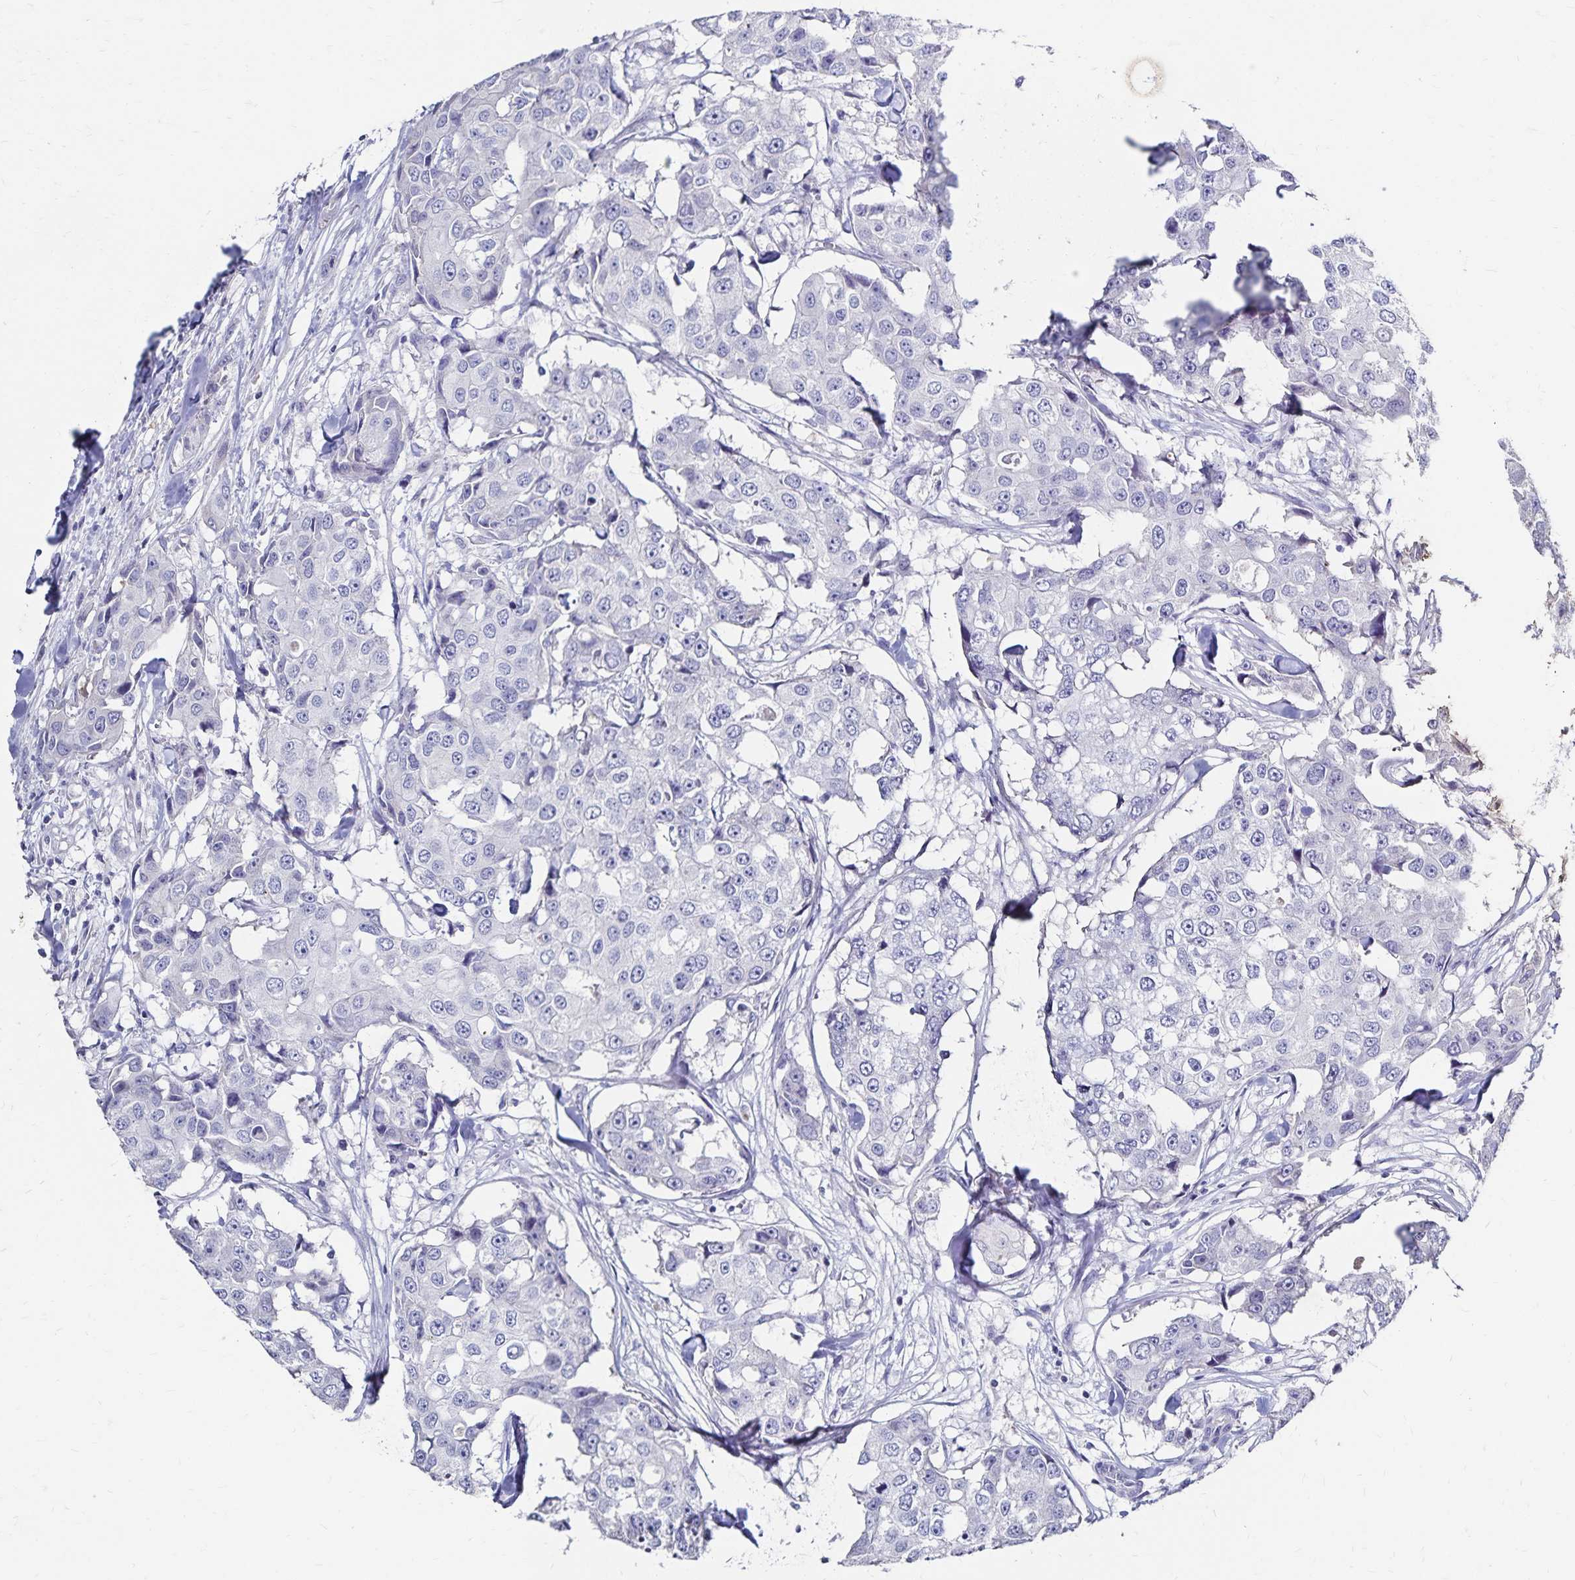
{"staining": {"intensity": "negative", "quantity": "none", "location": "none"}, "tissue": "breast cancer", "cell_type": "Tumor cells", "image_type": "cancer", "snomed": [{"axis": "morphology", "description": "Duct carcinoma"}, {"axis": "topography", "description": "Breast"}], "caption": "Breast cancer stained for a protein using immunohistochemistry (IHC) displays no expression tumor cells.", "gene": "PAX5", "patient": {"sex": "female", "age": 27}}